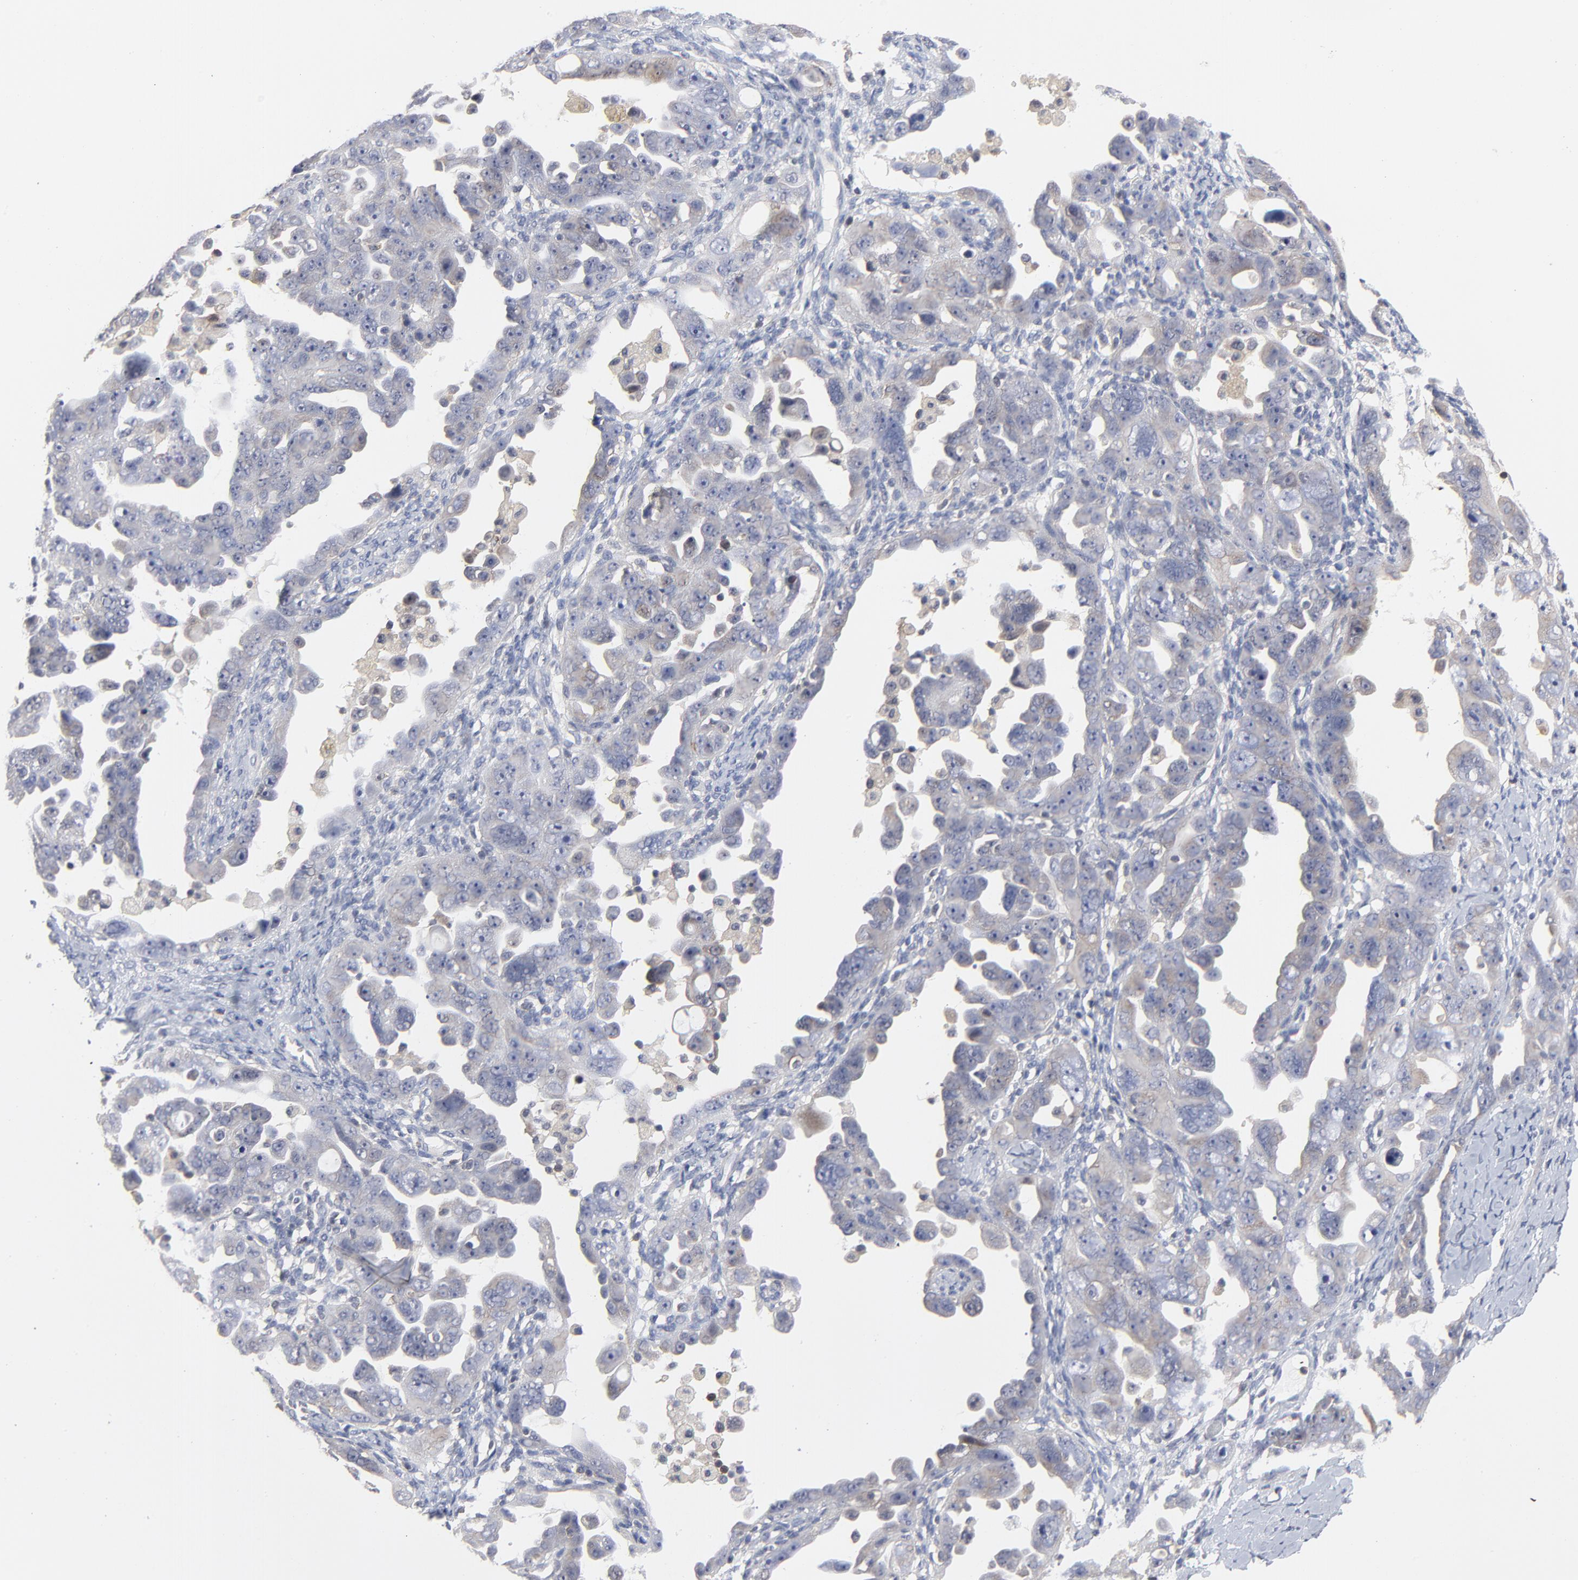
{"staining": {"intensity": "weak", "quantity": "25%-75%", "location": "cytoplasmic/membranous"}, "tissue": "ovarian cancer", "cell_type": "Tumor cells", "image_type": "cancer", "snomed": [{"axis": "morphology", "description": "Cystadenocarcinoma, serous, NOS"}, {"axis": "topography", "description": "Ovary"}], "caption": "Tumor cells reveal weak cytoplasmic/membranous expression in about 25%-75% of cells in ovarian cancer (serous cystadenocarcinoma).", "gene": "CAB39L", "patient": {"sex": "female", "age": 66}}